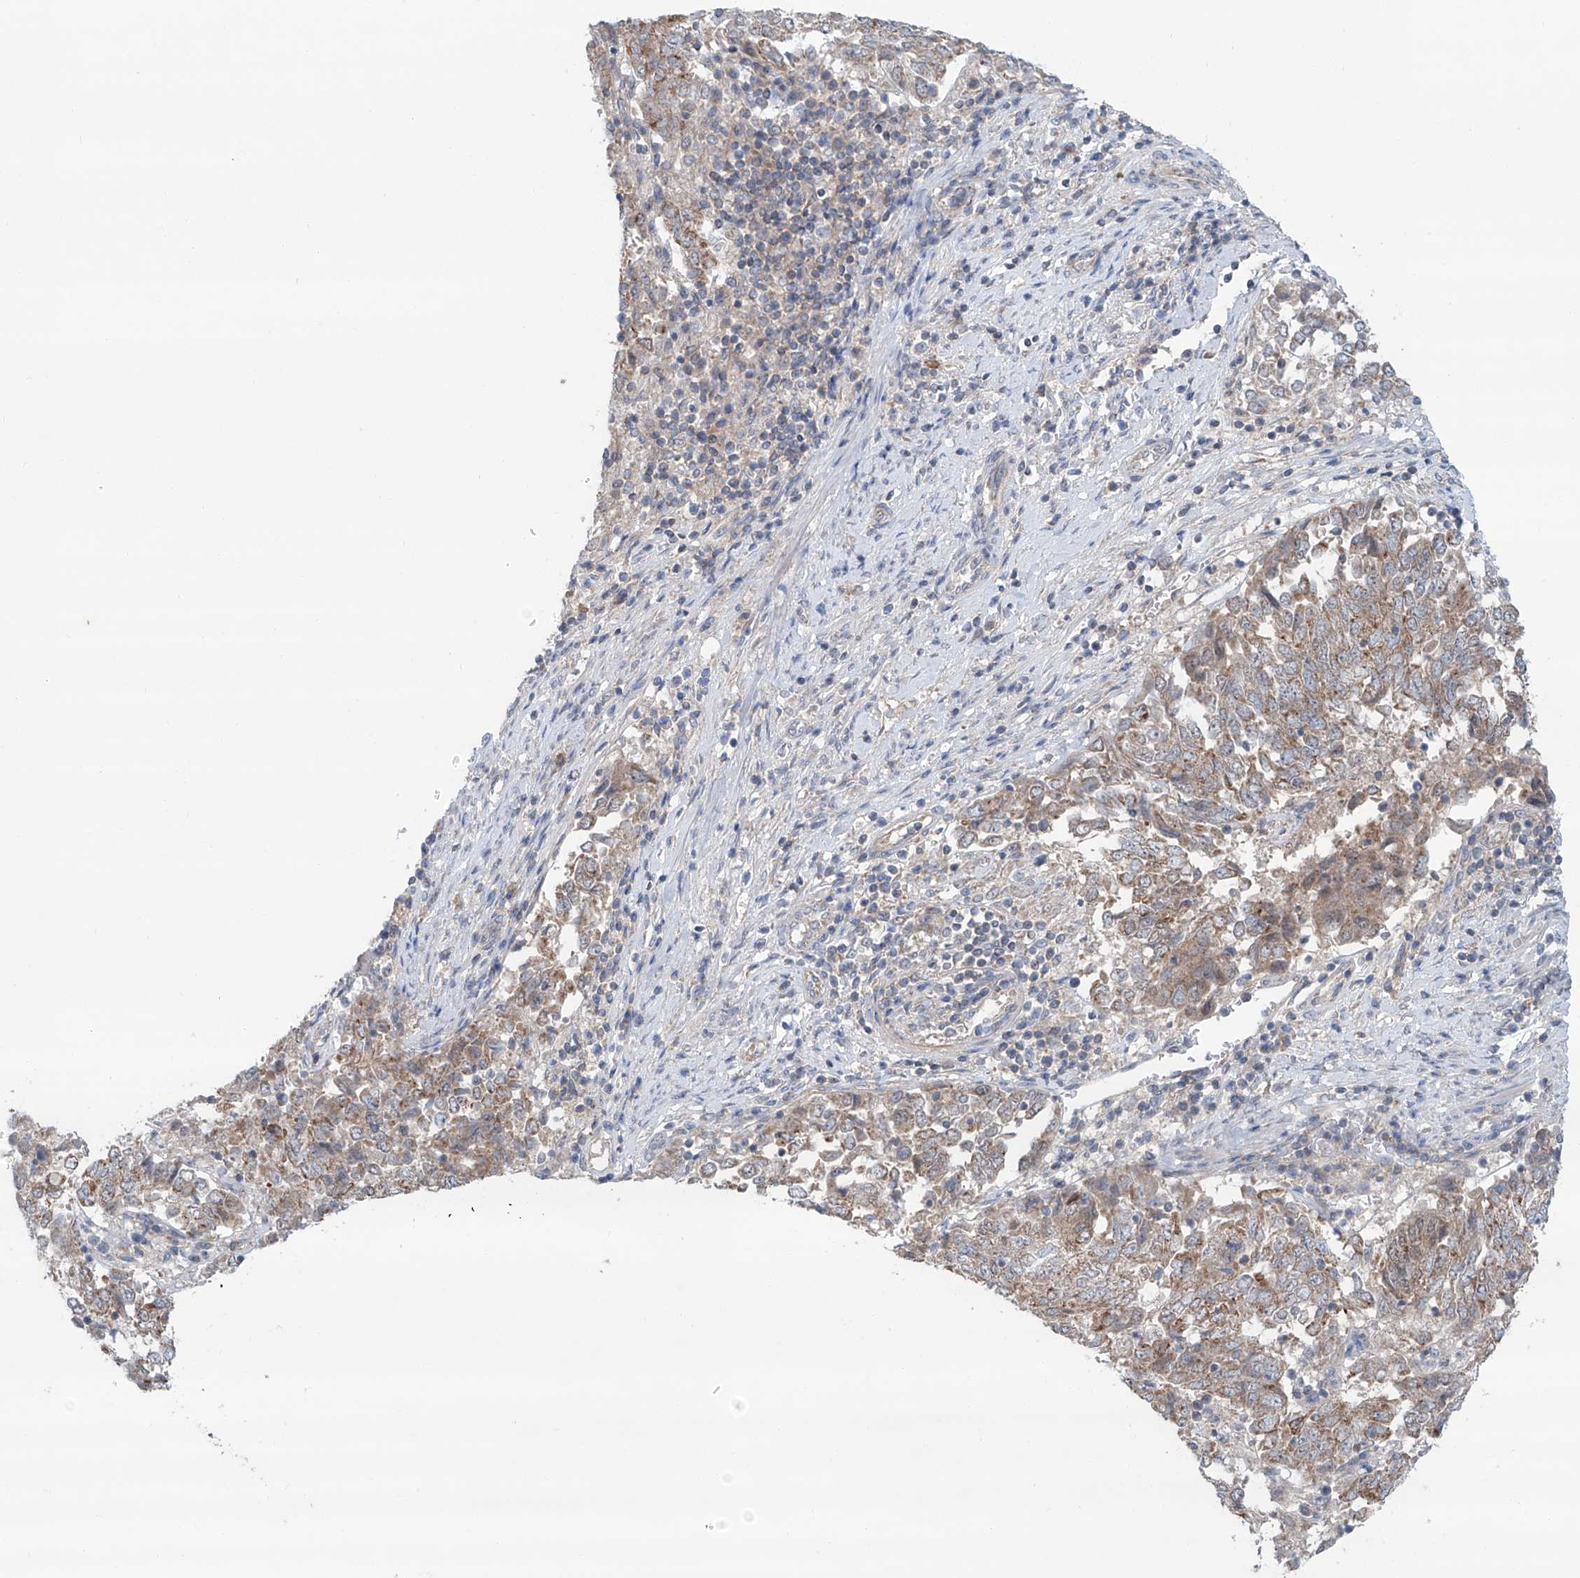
{"staining": {"intensity": "moderate", "quantity": ">75%", "location": "cytoplasmic/membranous"}, "tissue": "endometrial cancer", "cell_type": "Tumor cells", "image_type": "cancer", "snomed": [{"axis": "morphology", "description": "Adenocarcinoma, NOS"}, {"axis": "topography", "description": "Endometrium"}], "caption": "Protein expression analysis of human adenocarcinoma (endometrial) reveals moderate cytoplasmic/membranous staining in about >75% of tumor cells.", "gene": "SIX4", "patient": {"sex": "female", "age": 80}}